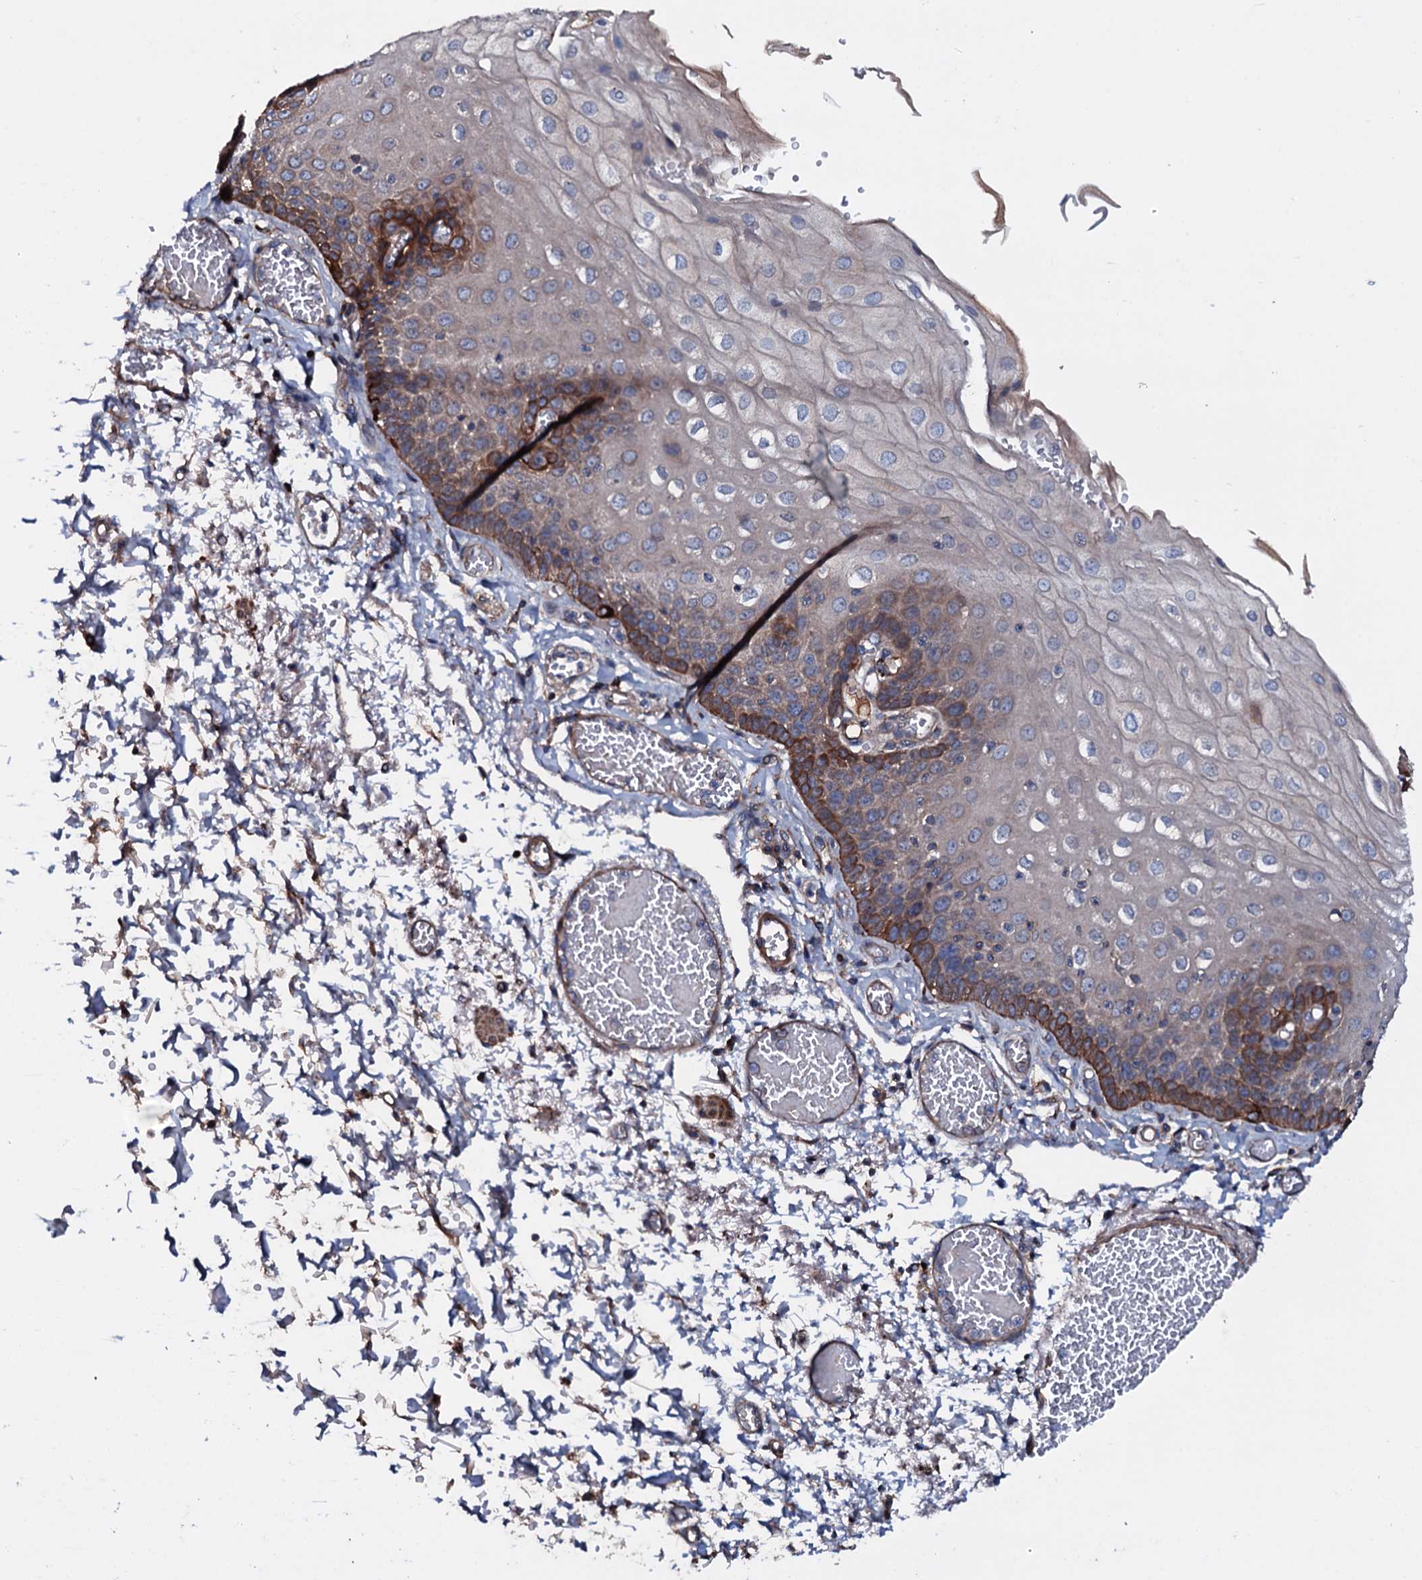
{"staining": {"intensity": "moderate", "quantity": "25%-75%", "location": "cytoplasmic/membranous"}, "tissue": "esophagus", "cell_type": "Squamous epithelial cells", "image_type": "normal", "snomed": [{"axis": "morphology", "description": "Normal tissue, NOS"}, {"axis": "topography", "description": "Esophagus"}], "caption": "Approximately 25%-75% of squamous epithelial cells in benign esophagus exhibit moderate cytoplasmic/membranous protein expression as visualized by brown immunohistochemical staining.", "gene": "NEK1", "patient": {"sex": "male", "age": 81}}